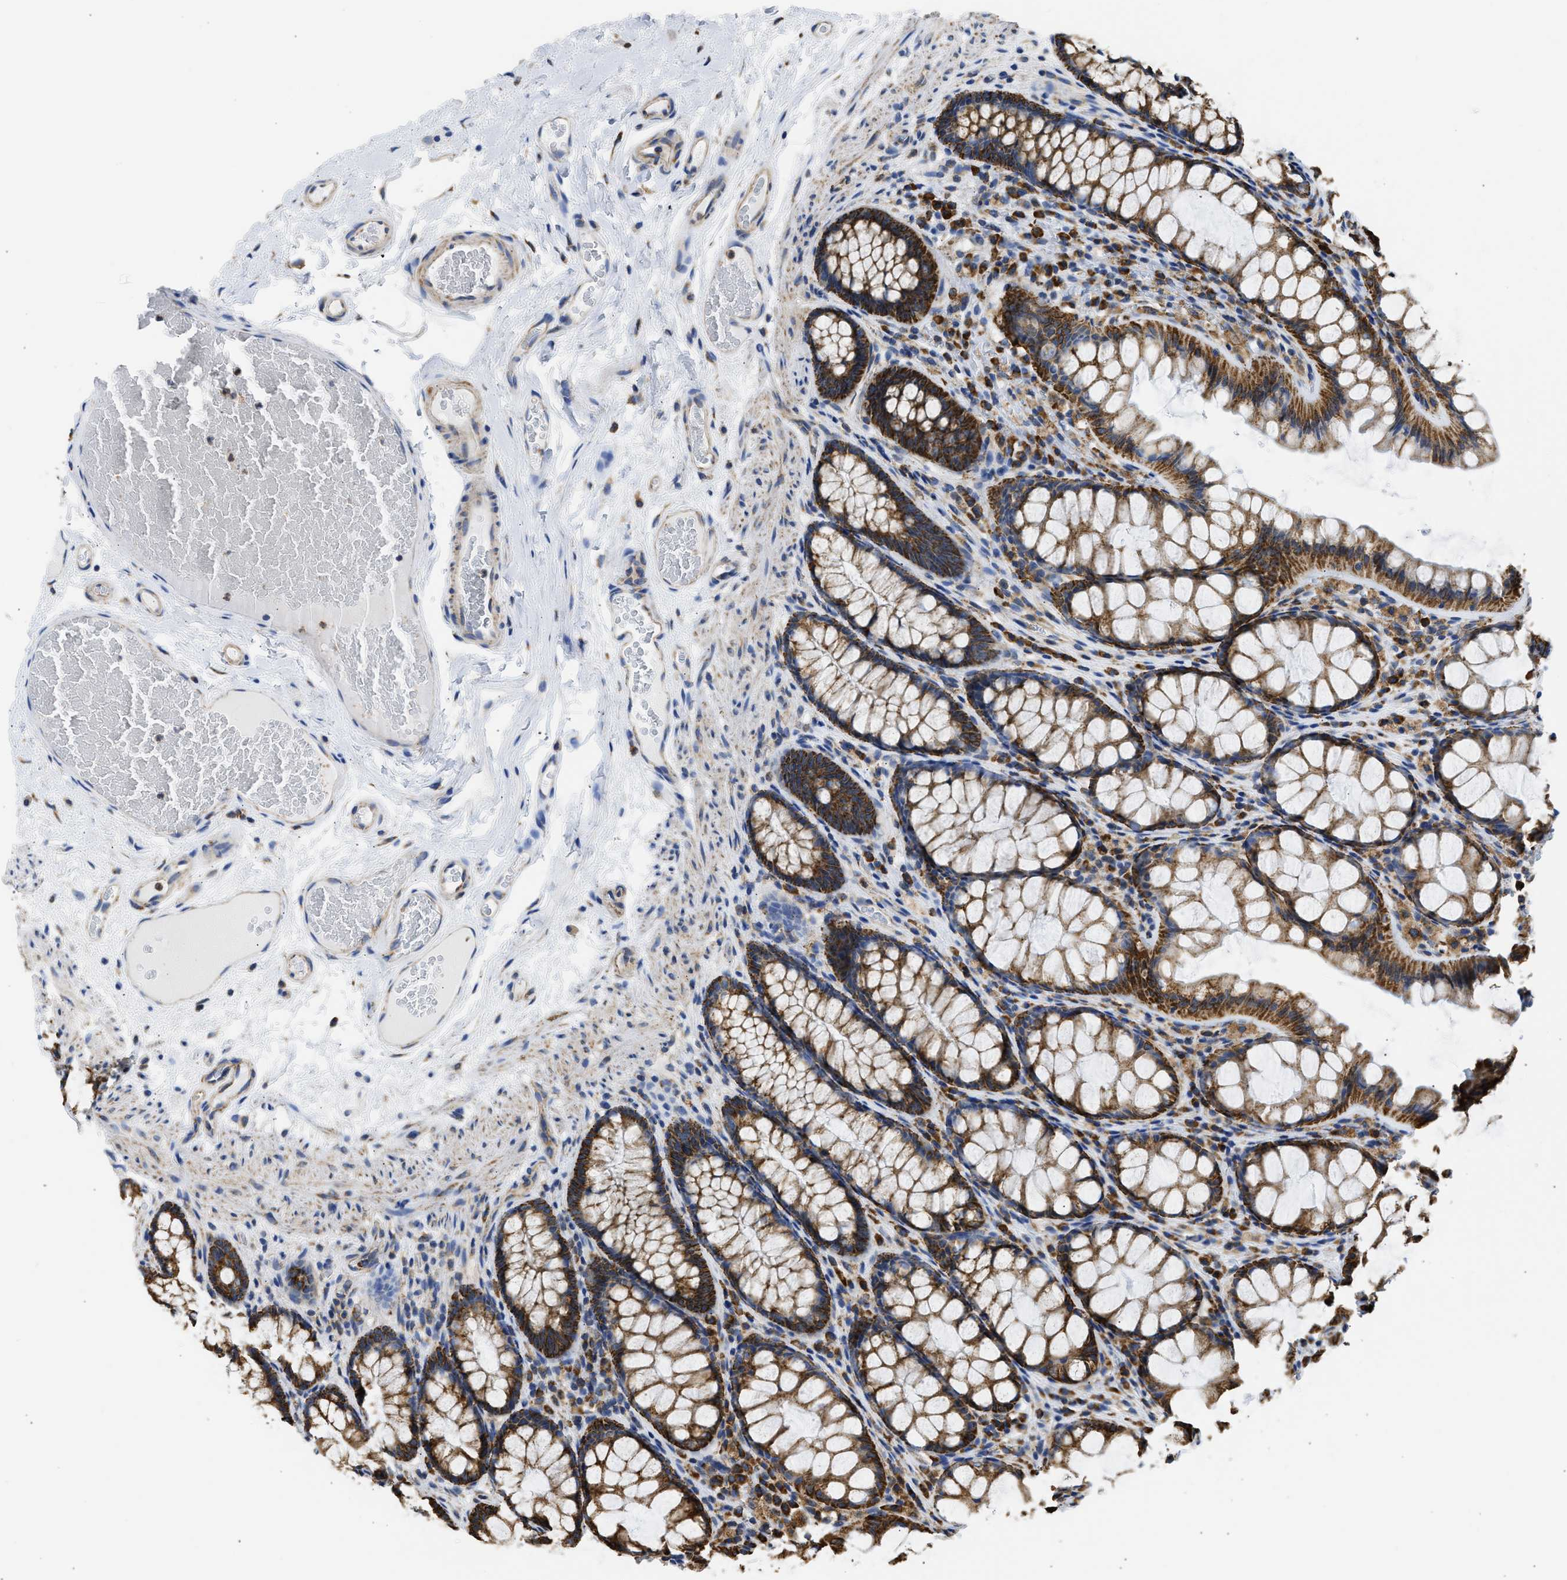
{"staining": {"intensity": "moderate", "quantity": ">75%", "location": "cytoplasmic/membranous"}, "tissue": "colon", "cell_type": "Endothelial cells", "image_type": "normal", "snomed": [{"axis": "morphology", "description": "Normal tissue, NOS"}, {"axis": "topography", "description": "Colon"}], "caption": "Brown immunohistochemical staining in unremarkable colon exhibits moderate cytoplasmic/membranous positivity in about >75% of endothelial cells. (DAB IHC, brown staining for protein, blue staining for nuclei).", "gene": "CYCS", "patient": {"sex": "female", "age": 55}}